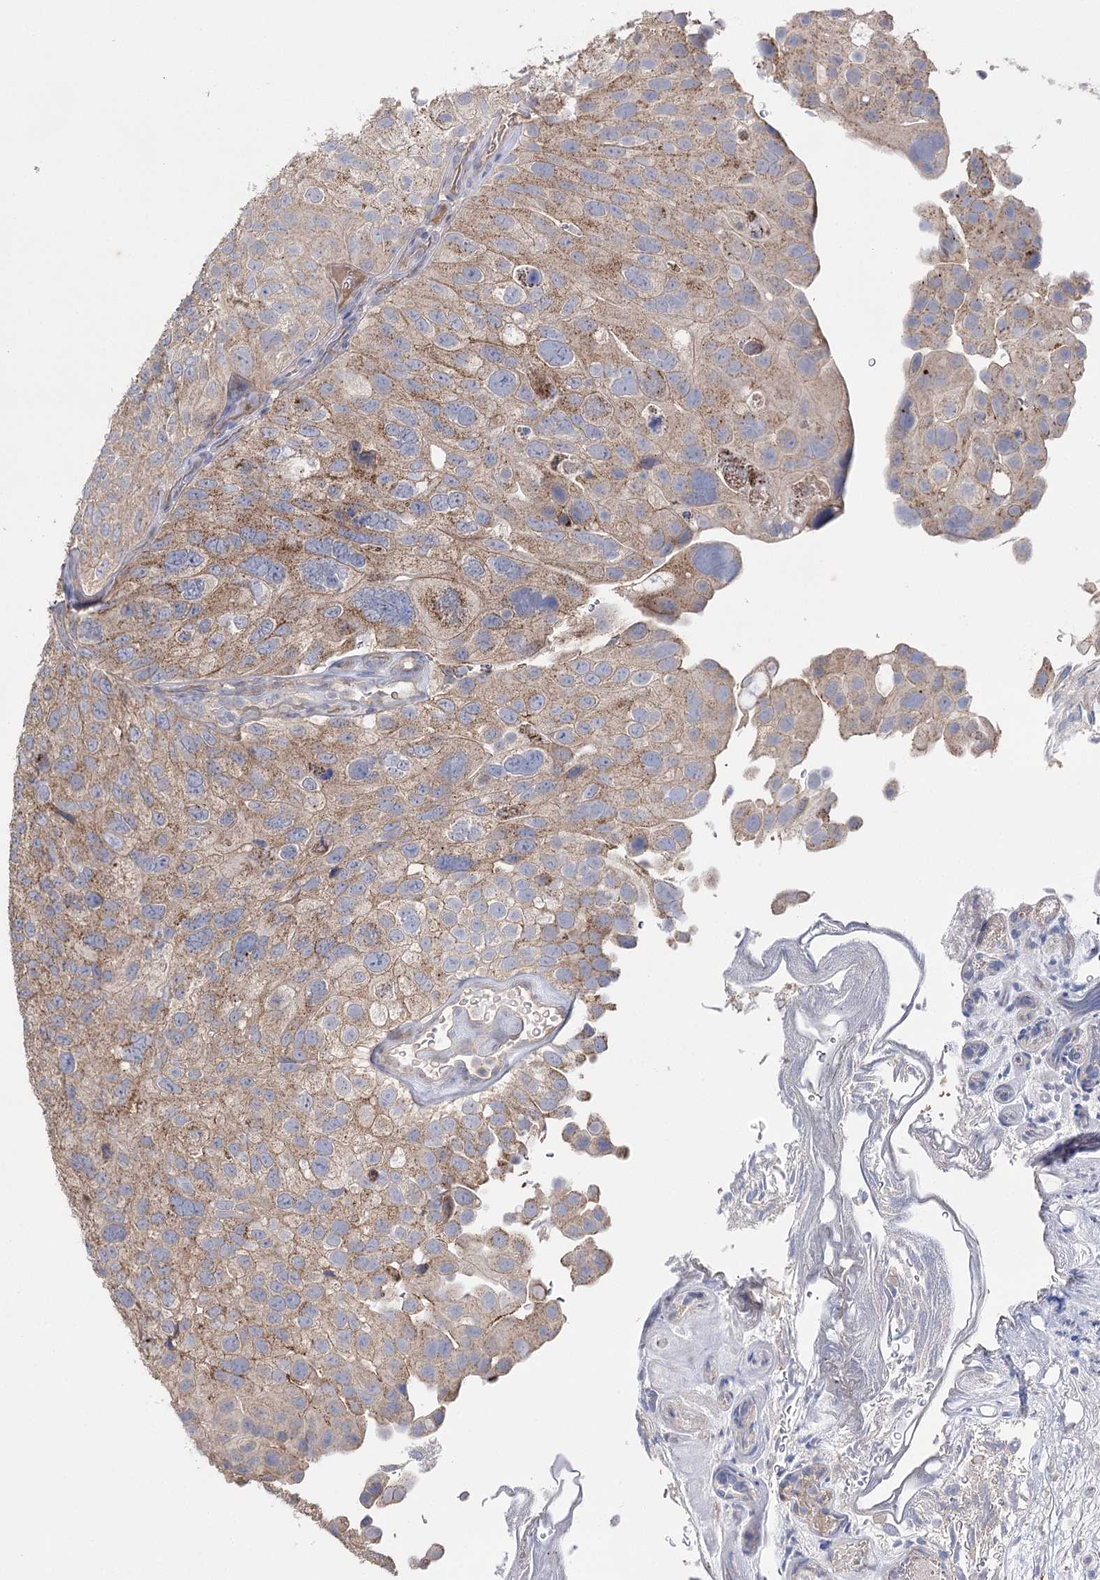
{"staining": {"intensity": "moderate", "quantity": "25%-75%", "location": "cytoplasmic/membranous"}, "tissue": "urothelial cancer", "cell_type": "Tumor cells", "image_type": "cancer", "snomed": [{"axis": "morphology", "description": "Urothelial carcinoma, Low grade"}, {"axis": "topography", "description": "Urinary bladder"}], "caption": "Urothelial carcinoma (low-grade) was stained to show a protein in brown. There is medium levels of moderate cytoplasmic/membranous expression in about 25%-75% of tumor cells.", "gene": "AURKC", "patient": {"sex": "male", "age": 78}}